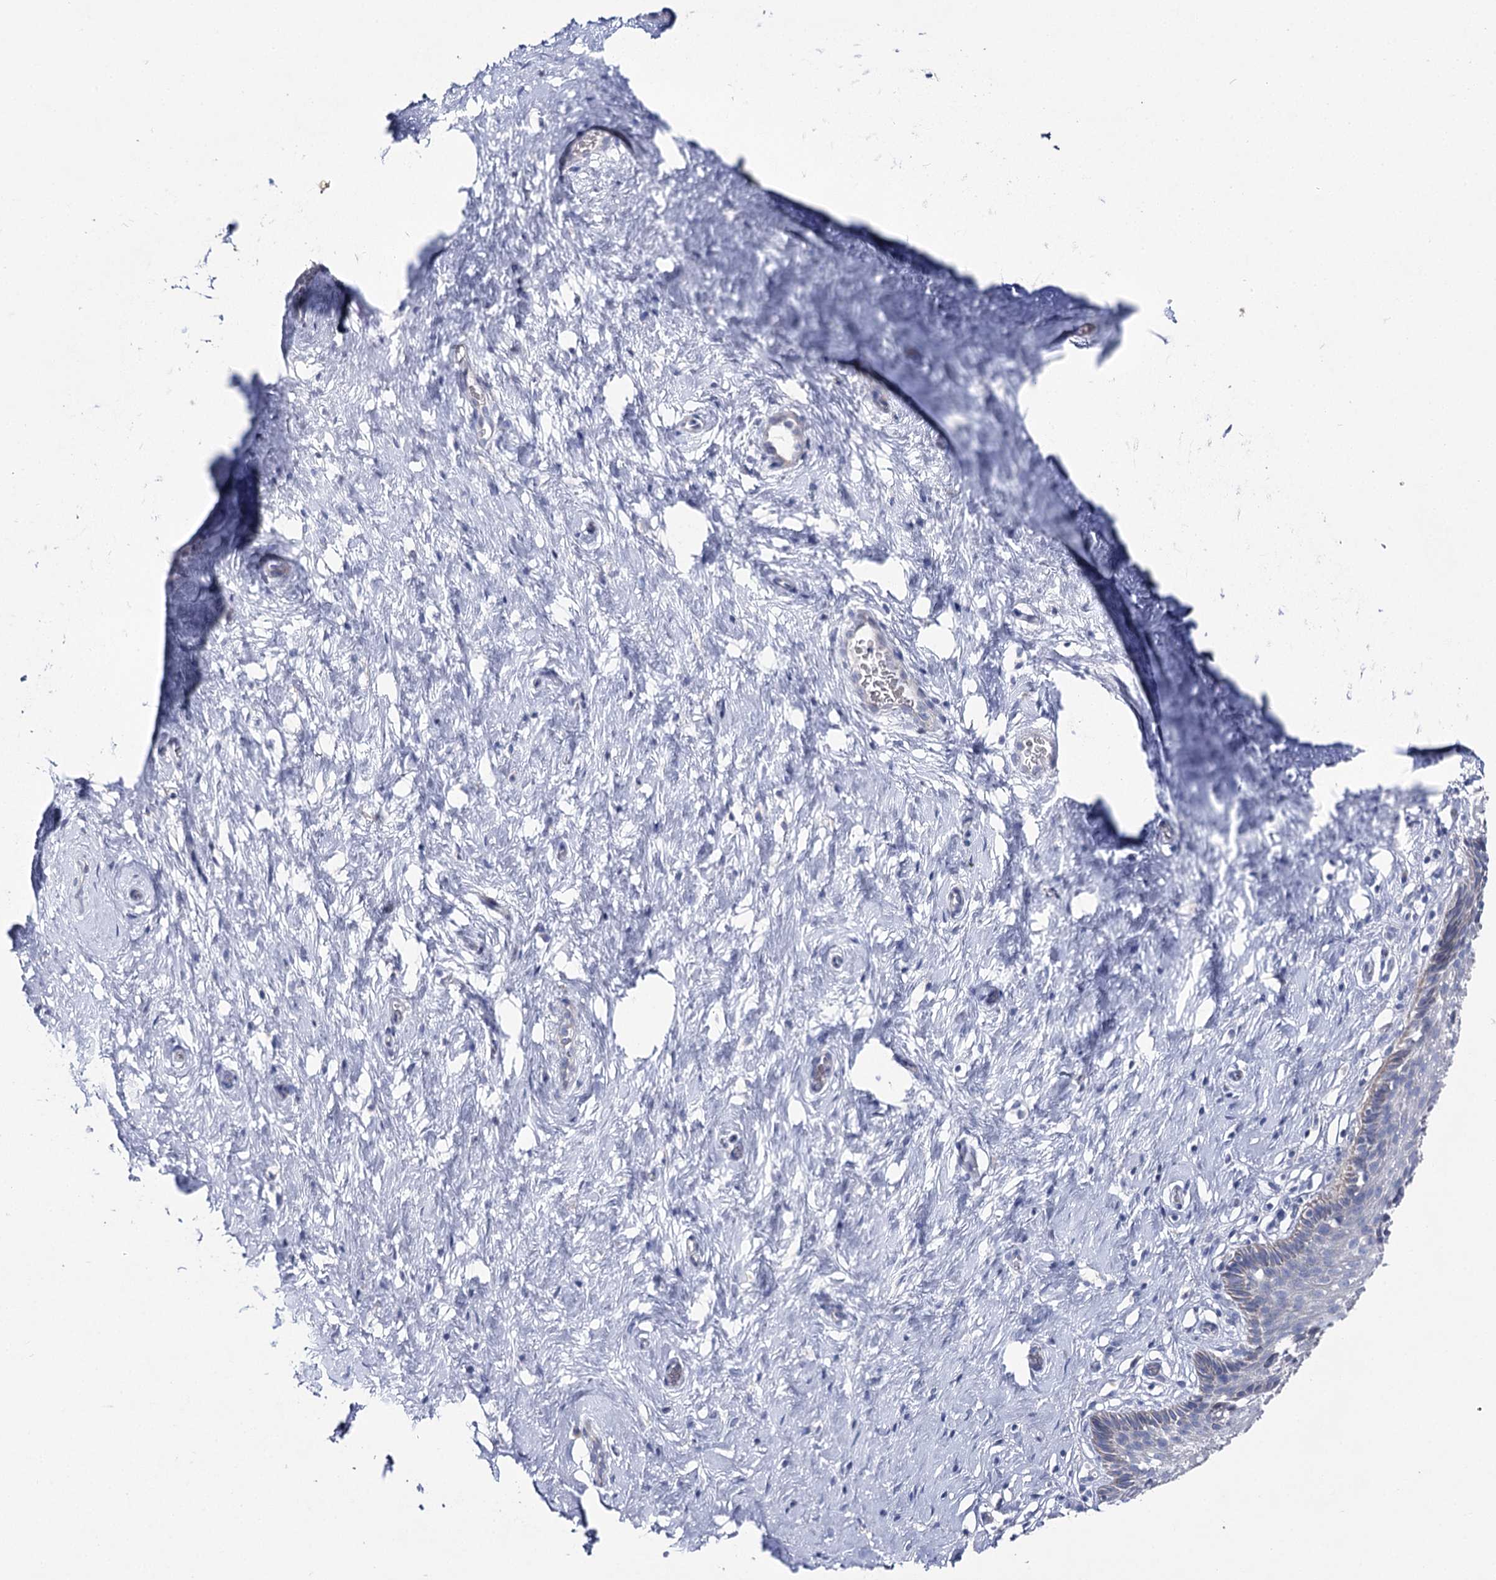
{"staining": {"intensity": "negative", "quantity": "none", "location": "none"}, "tissue": "cervix", "cell_type": "Glandular cells", "image_type": "normal", "snomed": [{"axis": "morphology", "description": "Normal tissue, NOS"}, {"axis": "topography", "description": "Cervix"}], "caption": "Immunohistochemistry (IHC) of normal cervix displays no positivity in glandular cells.", "gene": "NRAP", "patient": {"sex": "female", "age": 33}}